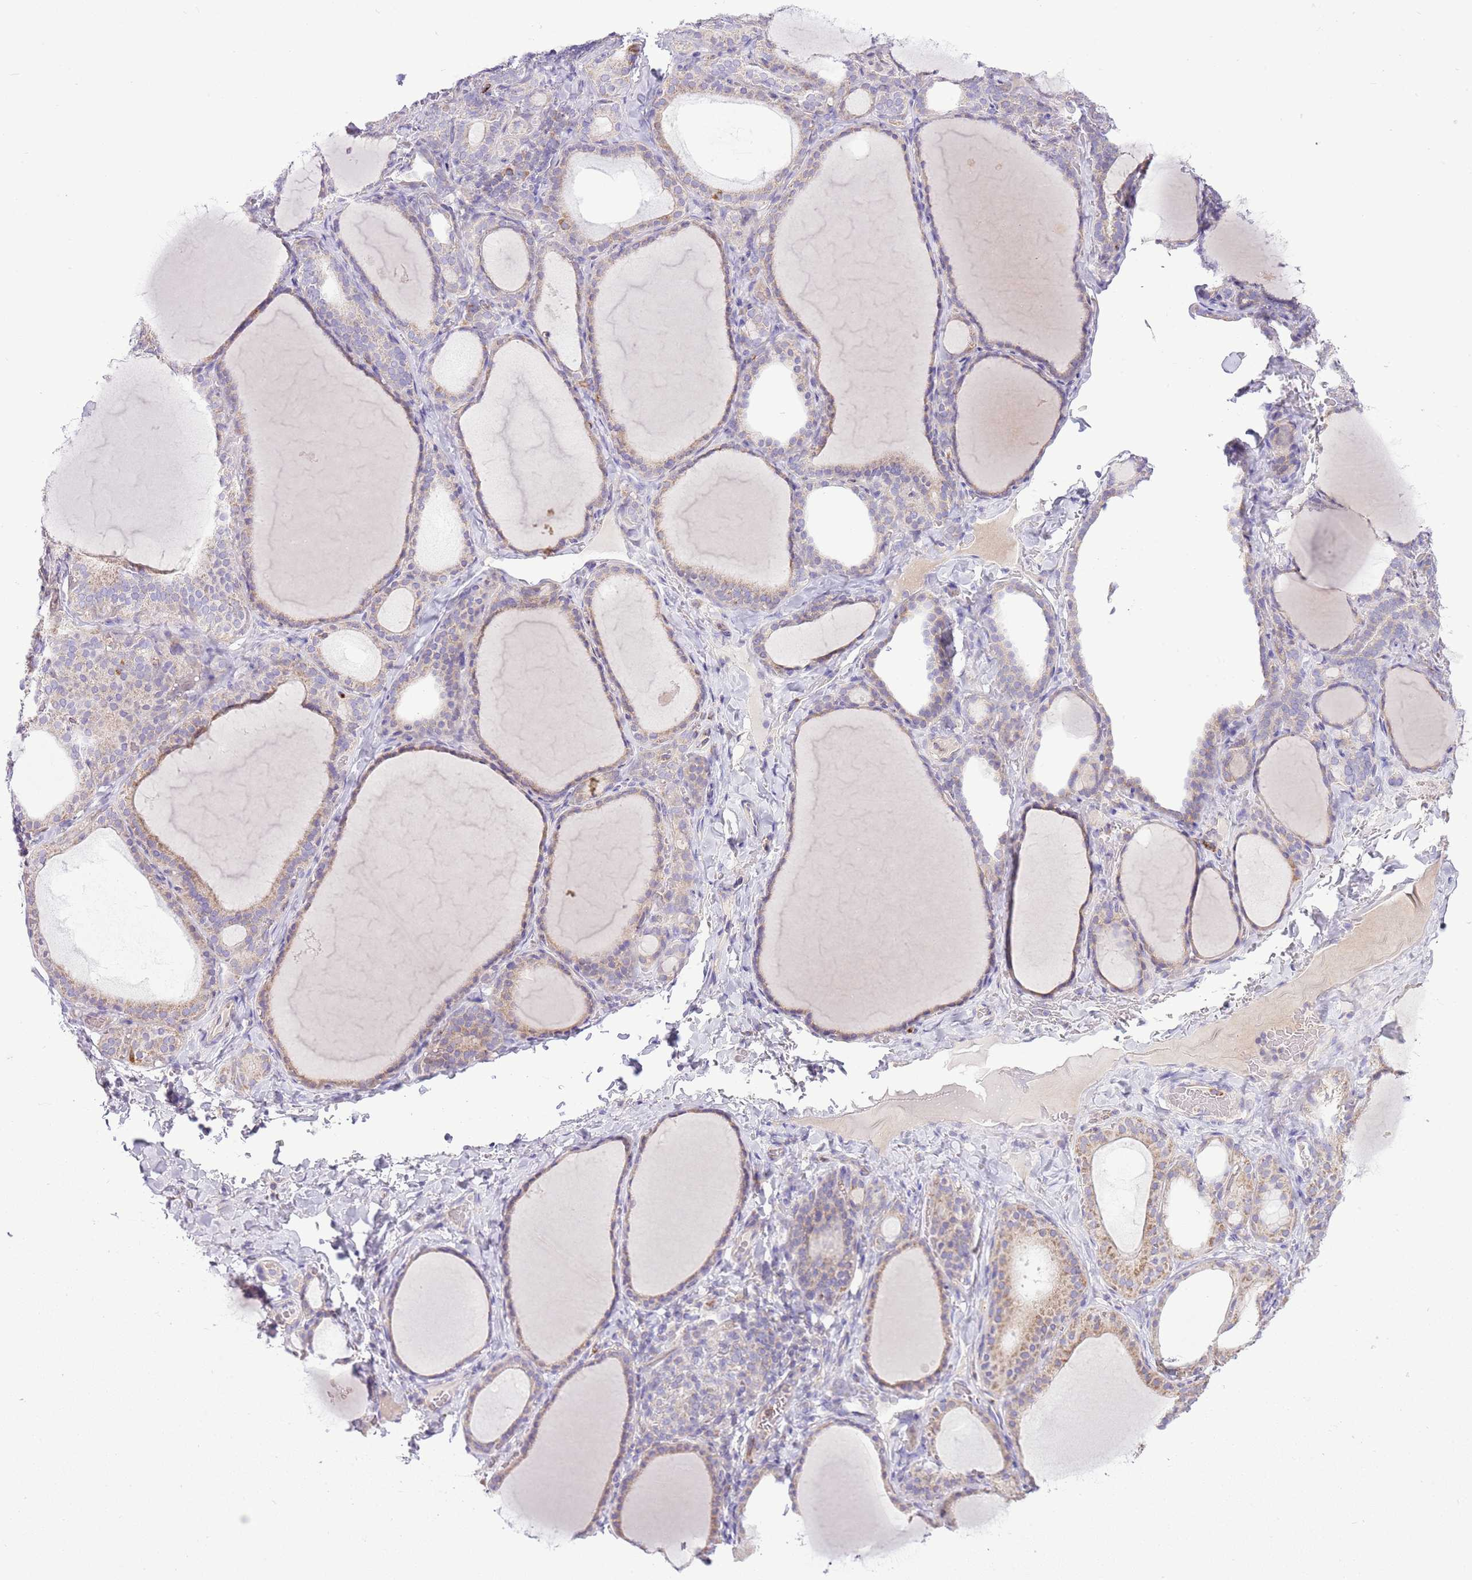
{"staining": {"intensity": "weak", "quantity": "25%-75%", "location": "cytoplasmic/membranous"}, "tissue": "thyroid gland", "cell_type": "Glandular cells", "image_type": "normal", "snomed": [{"axis": "morphology", "description": "Normal tissue, NOS"}, {"axis": "topography", "description": "Thyroid gland"}], "caption": "IHC (DAB) staining of unremarkable human thyroid gland exhibits weak cytoplasmic/membranous protein expression in approximately 25%-75% of glandular cells.", "gene": "OAZ2", "patient": {"sex": "female", "age": 39}}